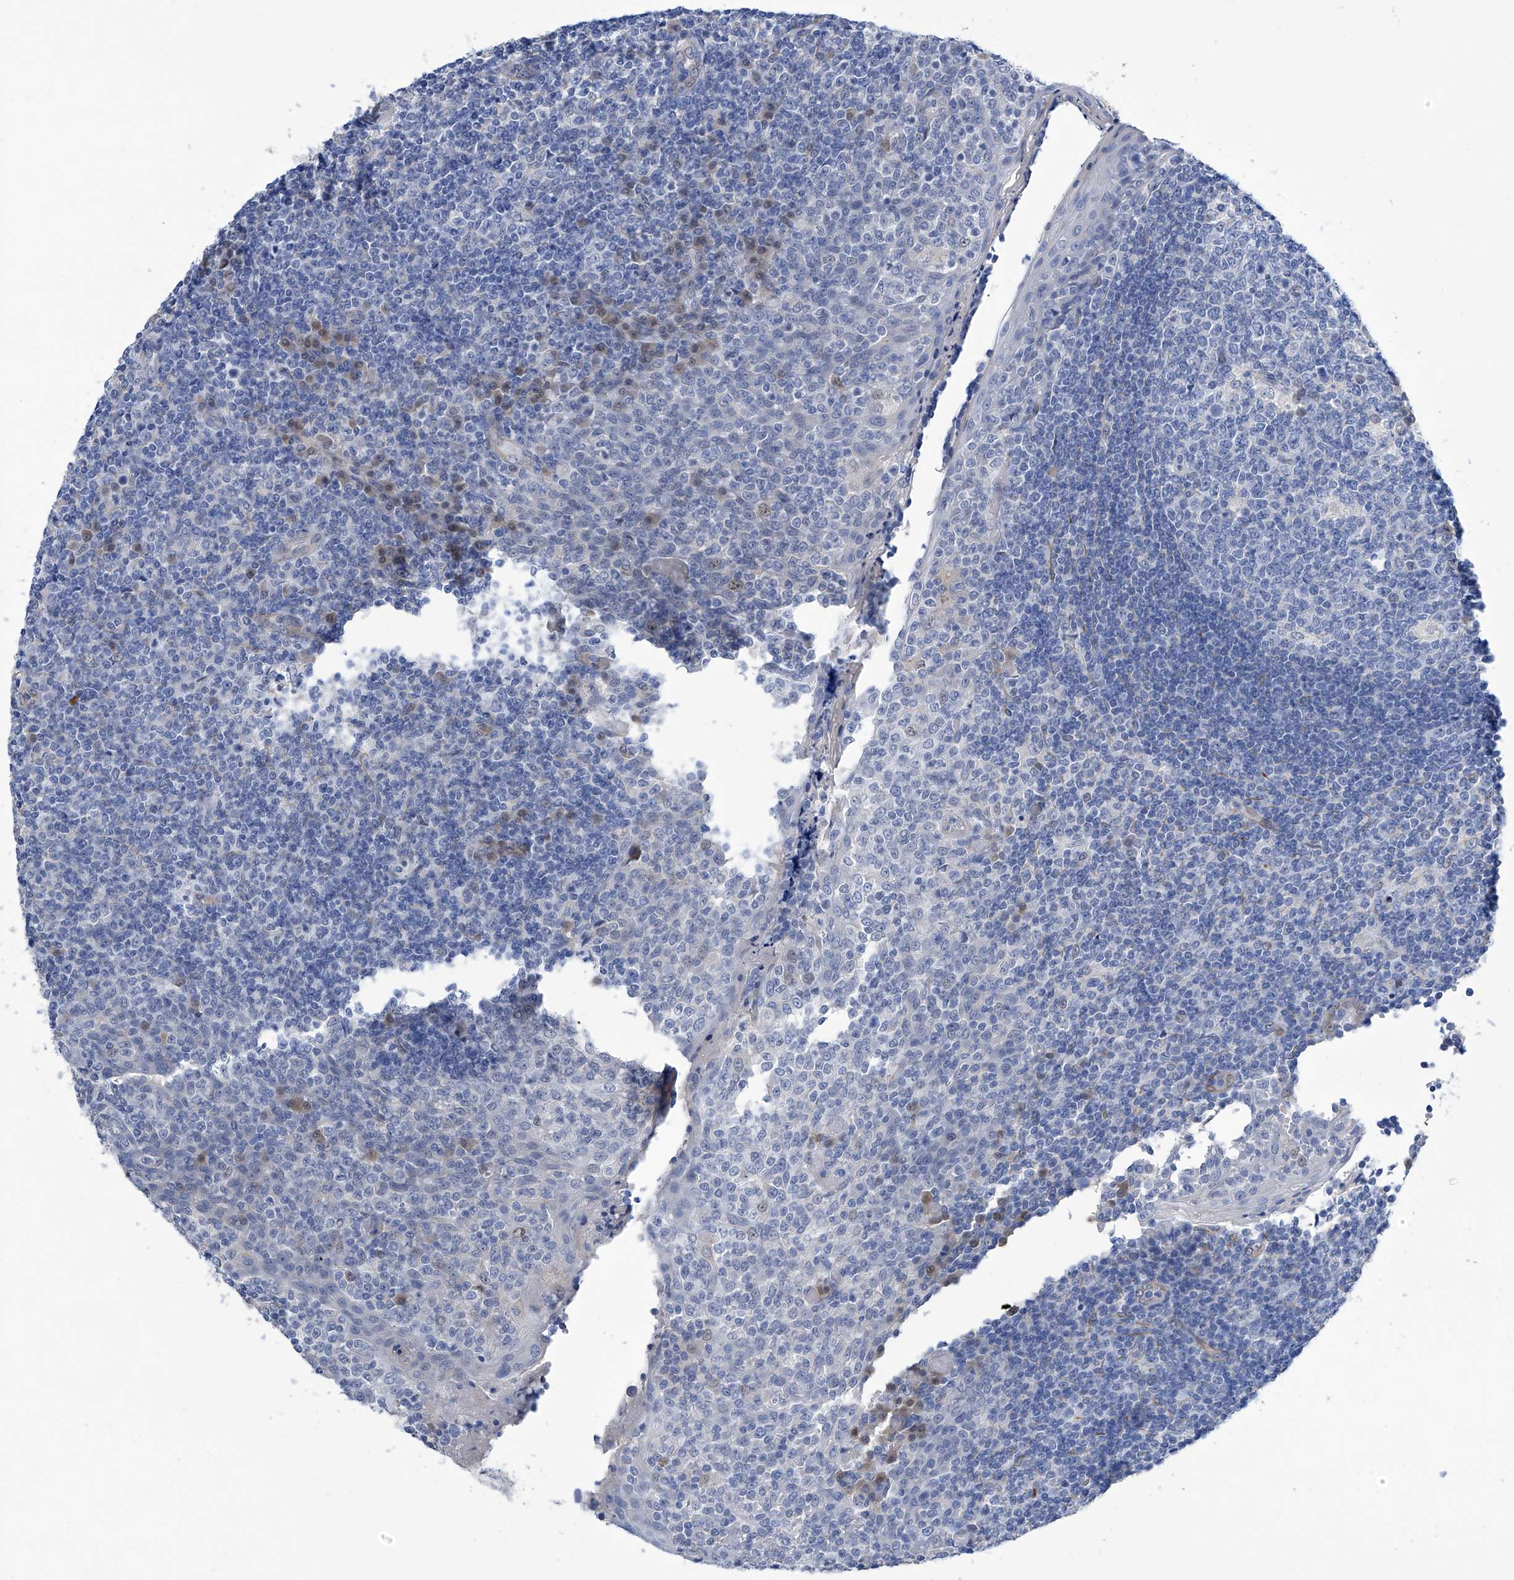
{"staining": {"intensity": "negative", "quantity": "none", "location": "none"}, "tissue": "tonsil", "cell_type": "Germinal center cells", "image_type": "normal", "snomed": [{"axis": "morphology", "description": "Normal tissue, NOS"}, {"axis": "topography", "description": "Tonsil"}], "caption": "Immunohistochemistry of benign human tonsil reveals no positivity in germinal center cells.", "gene": "PGM3", "patient": {"sex": "female", "age": 19}}